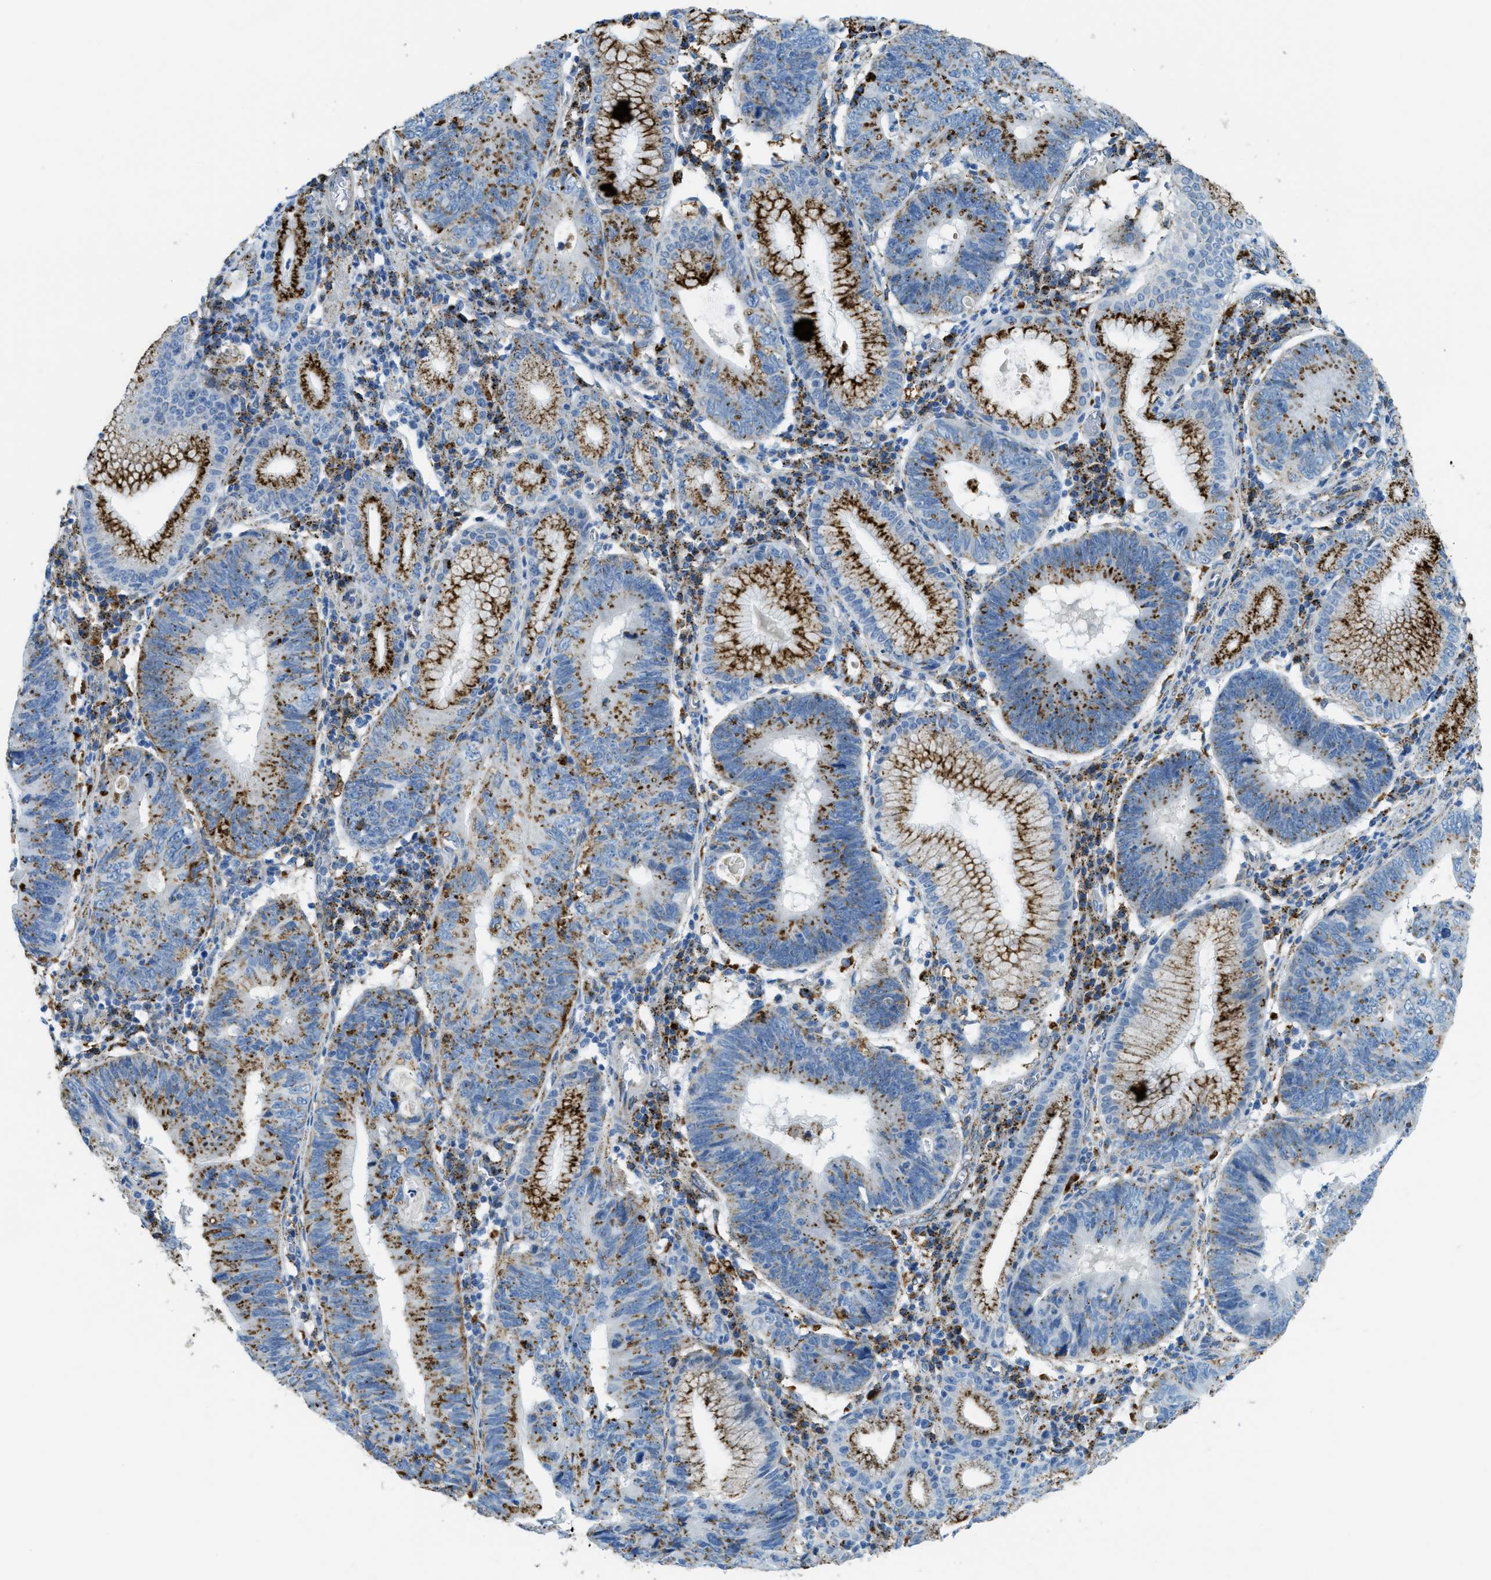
{"staining": {"intensity": "strong", "quantity": ">75%", "location": "cytoplasmic/membranous"}, "tissue": "stomach cancer", "cell_type": "Tumor cells", "image_type": "cancer", "snomed": [{"axis": "morphology", "description": "Adenocarcinoma, NOS"}, {"axis": "topography", "description": "Stomach"}], "caption": "Brown immunohistochemical staining in human adenocarcinoma (stomach) demonstrates strong cytoplasmic/membranous positivity in approximately >75% of tumor cells.", "gene": "SCARB2", "patient": {"sex": "male", "age": 59}}